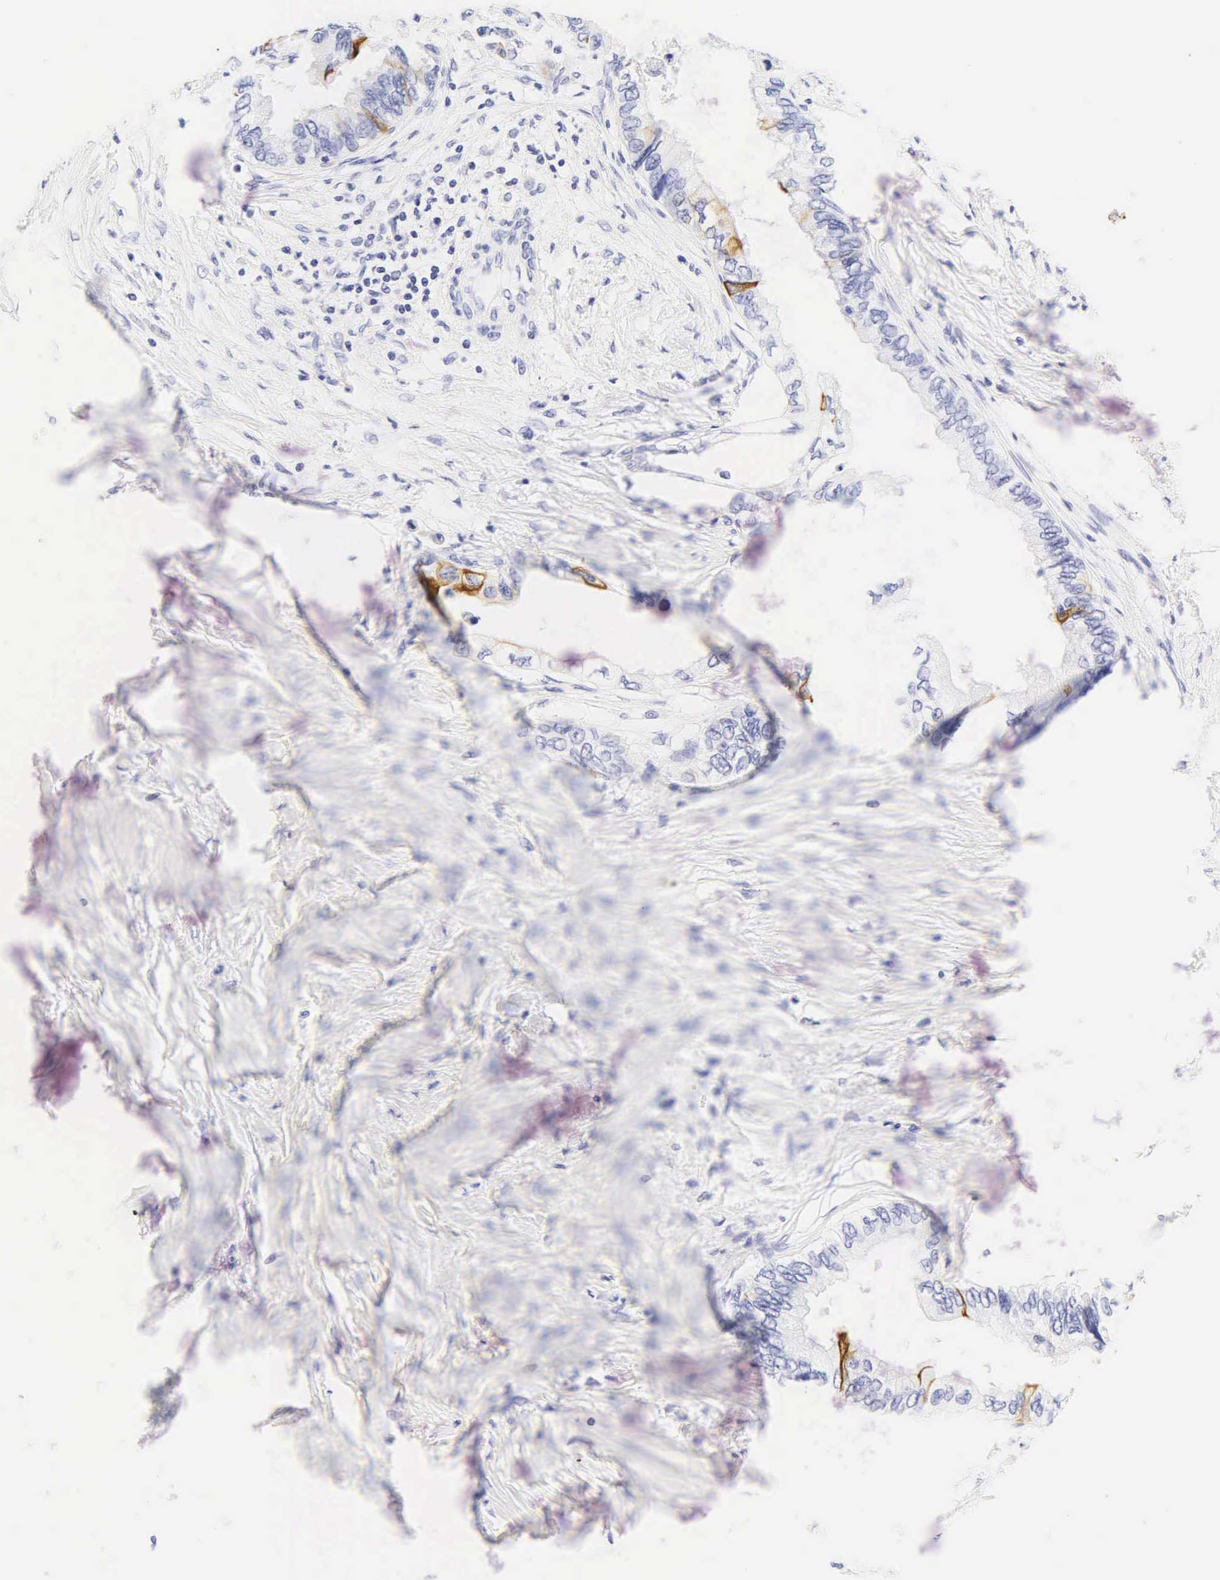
{"staining": {"intensity": "negative", "quantity": "none", "location": "none"}, "tissue": "pancreatic cancer", "cell_type": "Tumor cells", "image_type": "cancer", "snomed": [{"axis": "morphology", "description": "Adenocarcinoma, NOS"}, {"axis": "topography", "description": "Pancreas"}], "caption": "An IHC image of pancreatic cancer is shown. There is no staining in tumor cells of pancreatic cancer.", "gene": "KRT20", "patient": {"sex": "female", "age": 66}}